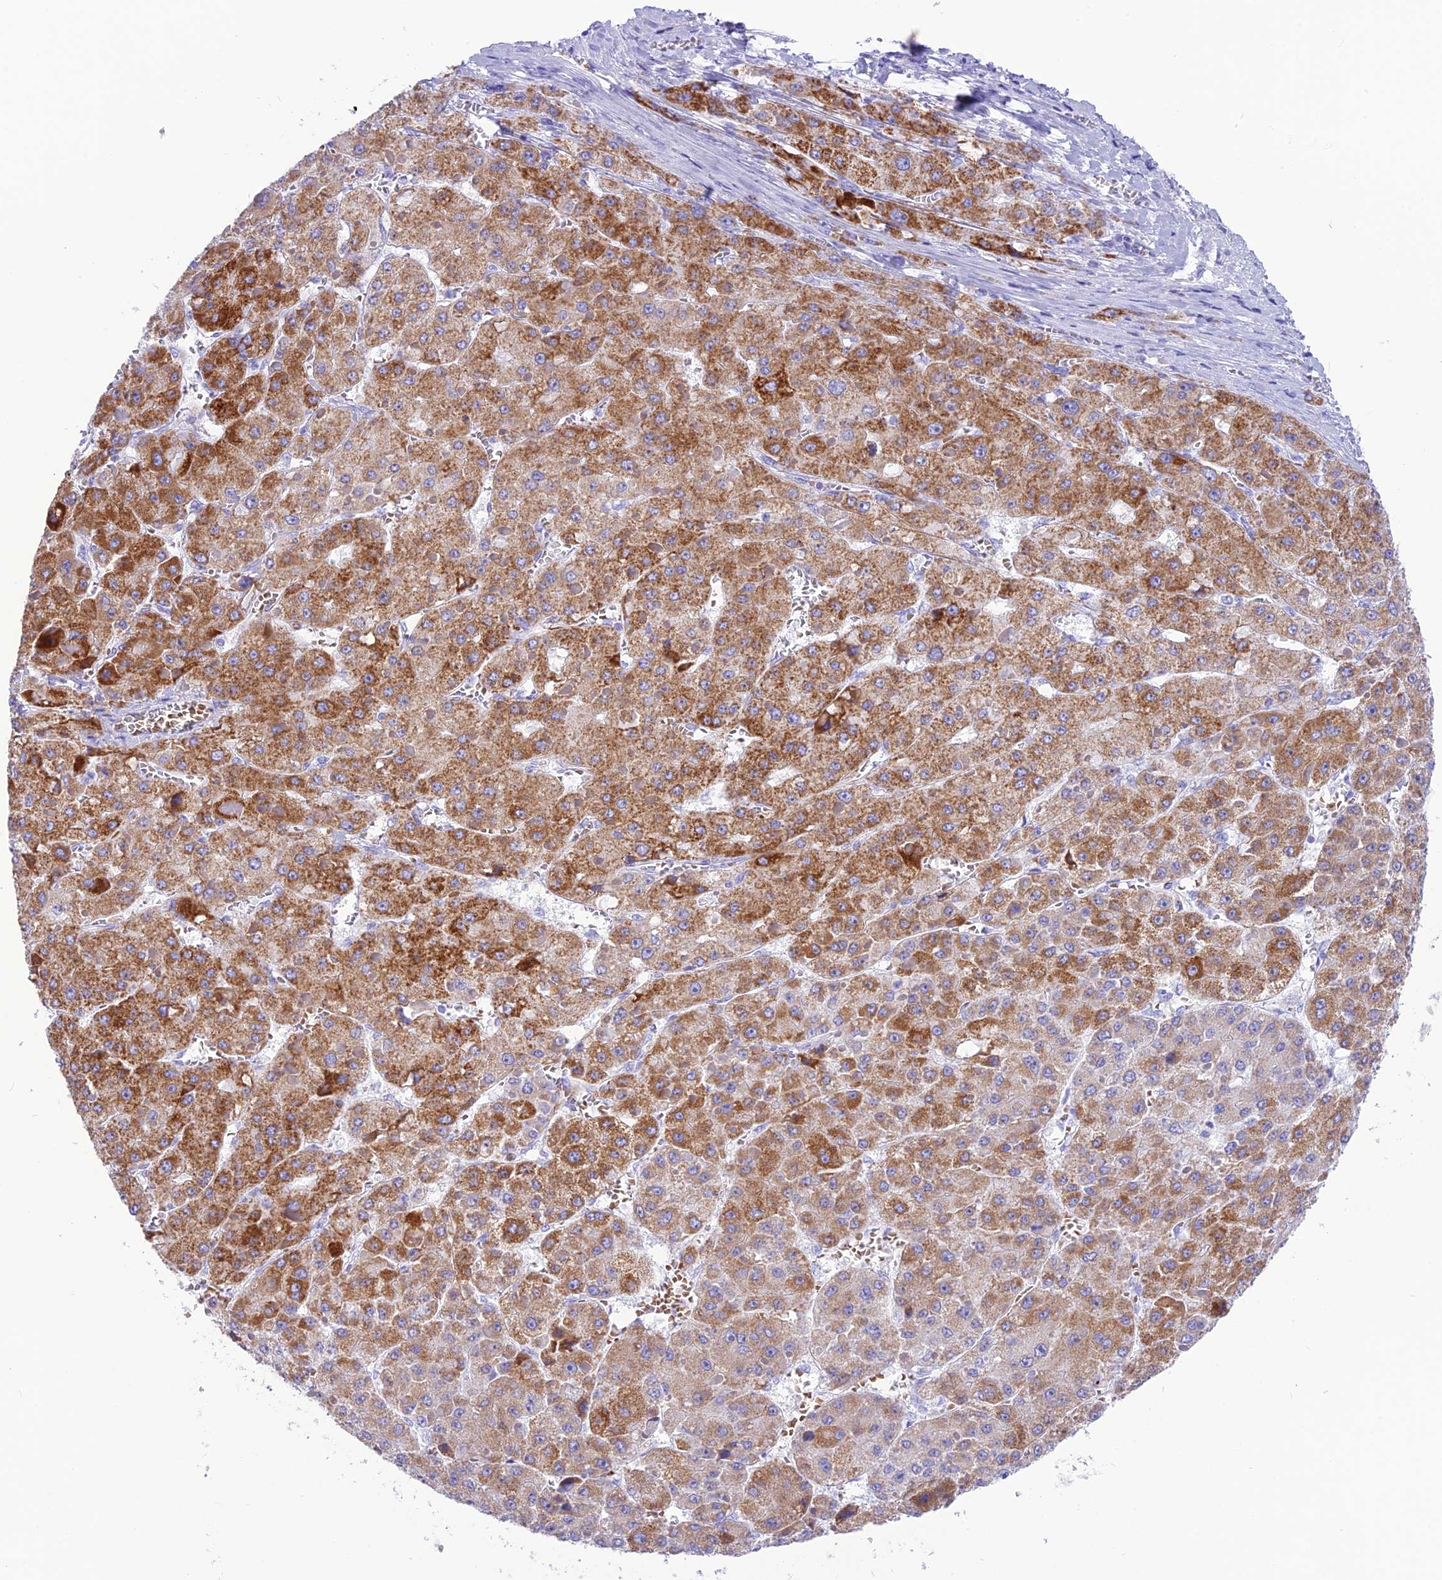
{"staining": {"intensity": "strong", "quantity": "25%-75%", "location": "cytoplasmic/membranous"}, "tissue": "liver cancer", "cell_type": "Tumor cells", "image_type": "cancer", "snomed": [{"axis": "morphology", "description": "Carcinoma, Hepatocellular, NOS"}, {"axis": "topography", "description": "Liver"}], "caption": "Hepatocellular carcinoma (liver) stained with DAB (3,3'-diaminobenzidine) immunohistochemistry (IHC) demonstrates high levels of strong cytoplasmic/membranous positivity in about 25%-75% of tumor cells.", "gene": "GLYATL1", "patient": {"sex": "female", "age": 73}}